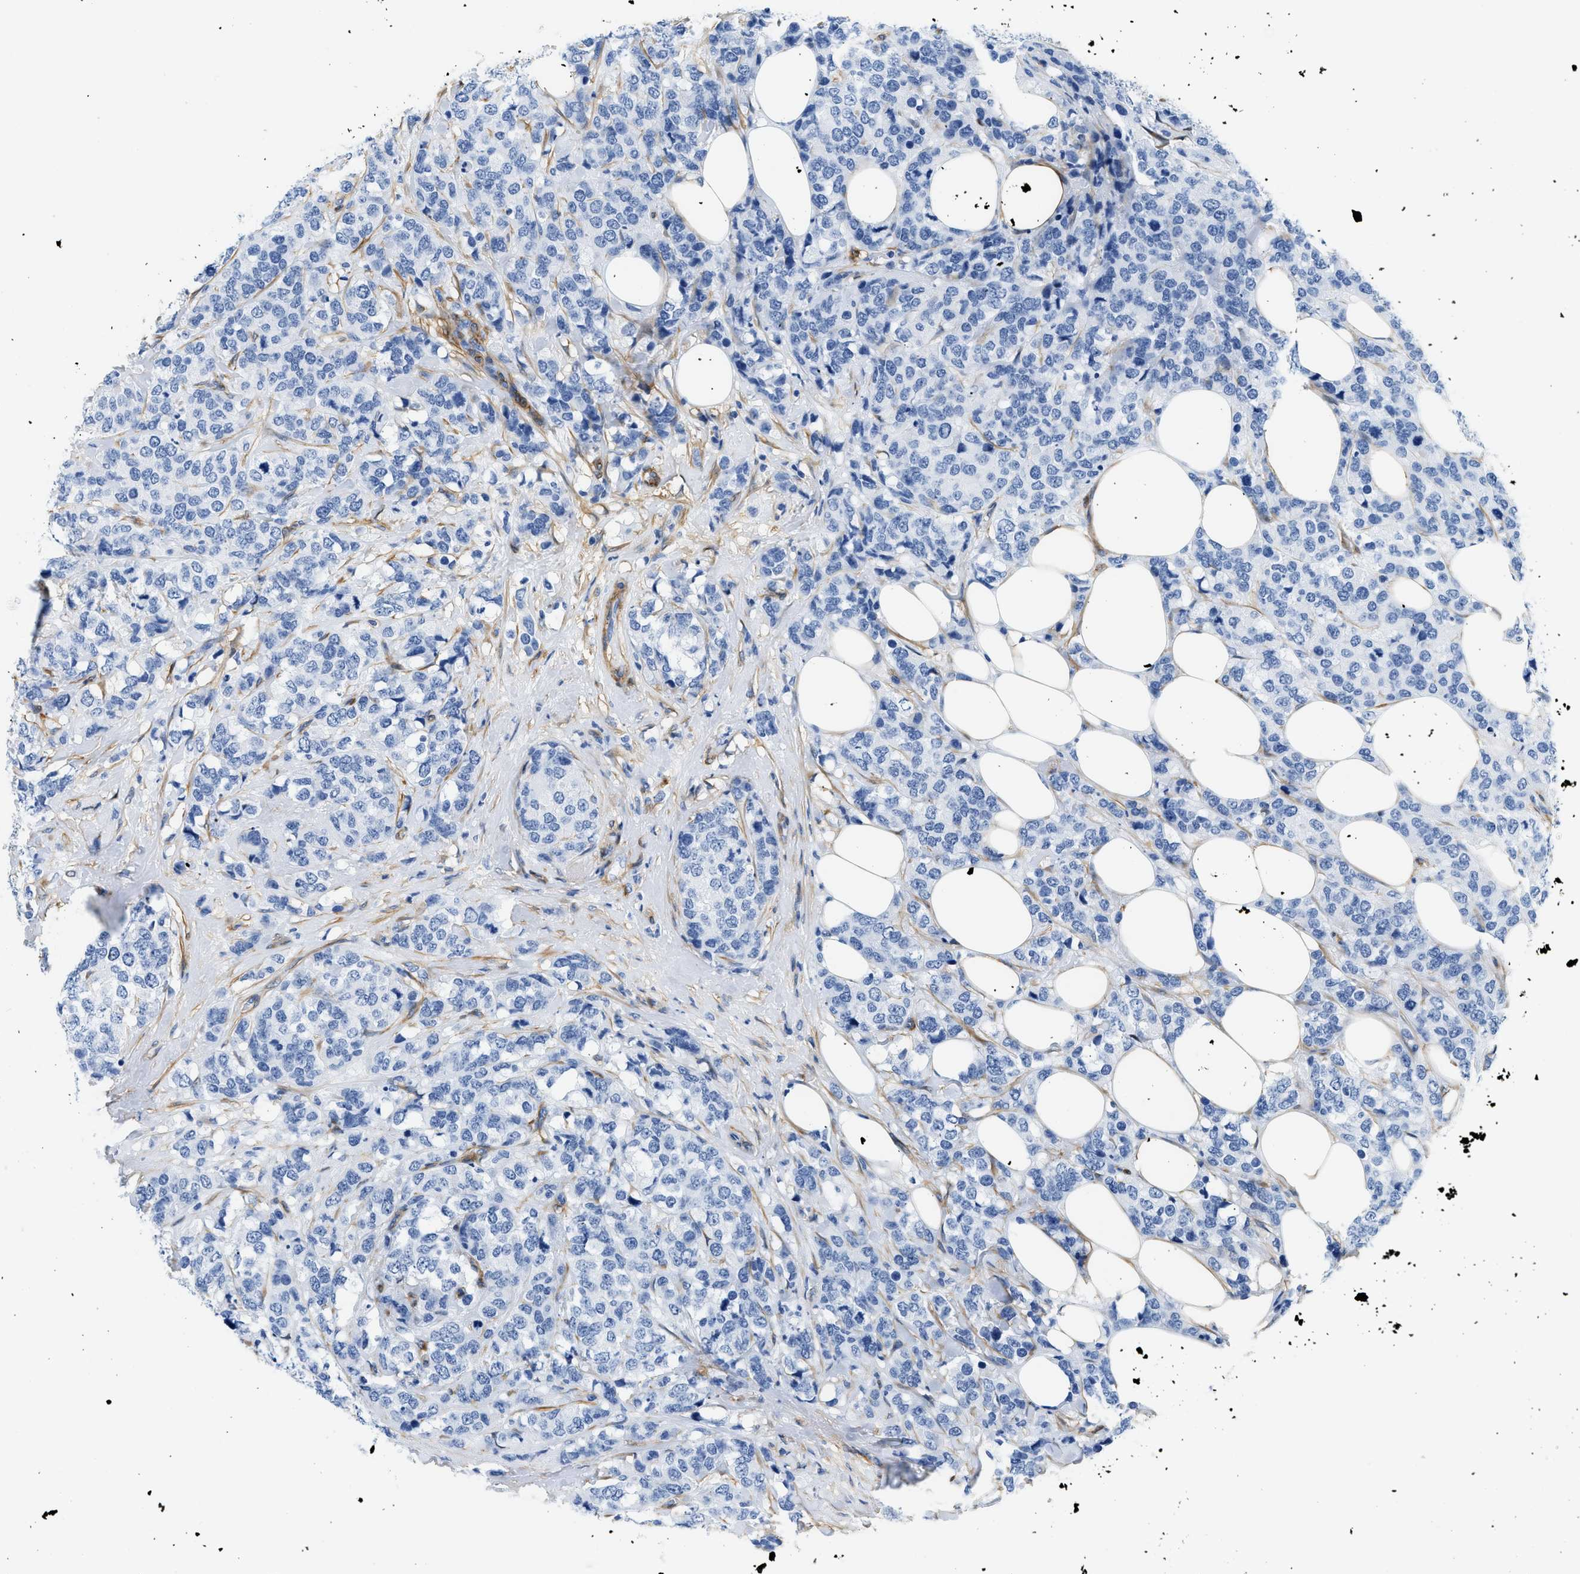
{"staining": {"intensity": "negative", "quantity": "none", "location": "none"}, "tissue": "breast cancer", "cell_type": "Tumor cells", "image_type": "cancer", "snomed": [{"axis": "morphology", "description": "Lobular carcinoma"}, {"axis": "topography", "description": "Breast"}], "caption": "Tumor cells show no significant staining in breast cancer (lobular carcinoma).", "gene": "PDGFRB", "patient": {"sex": "female", "age": 59}}